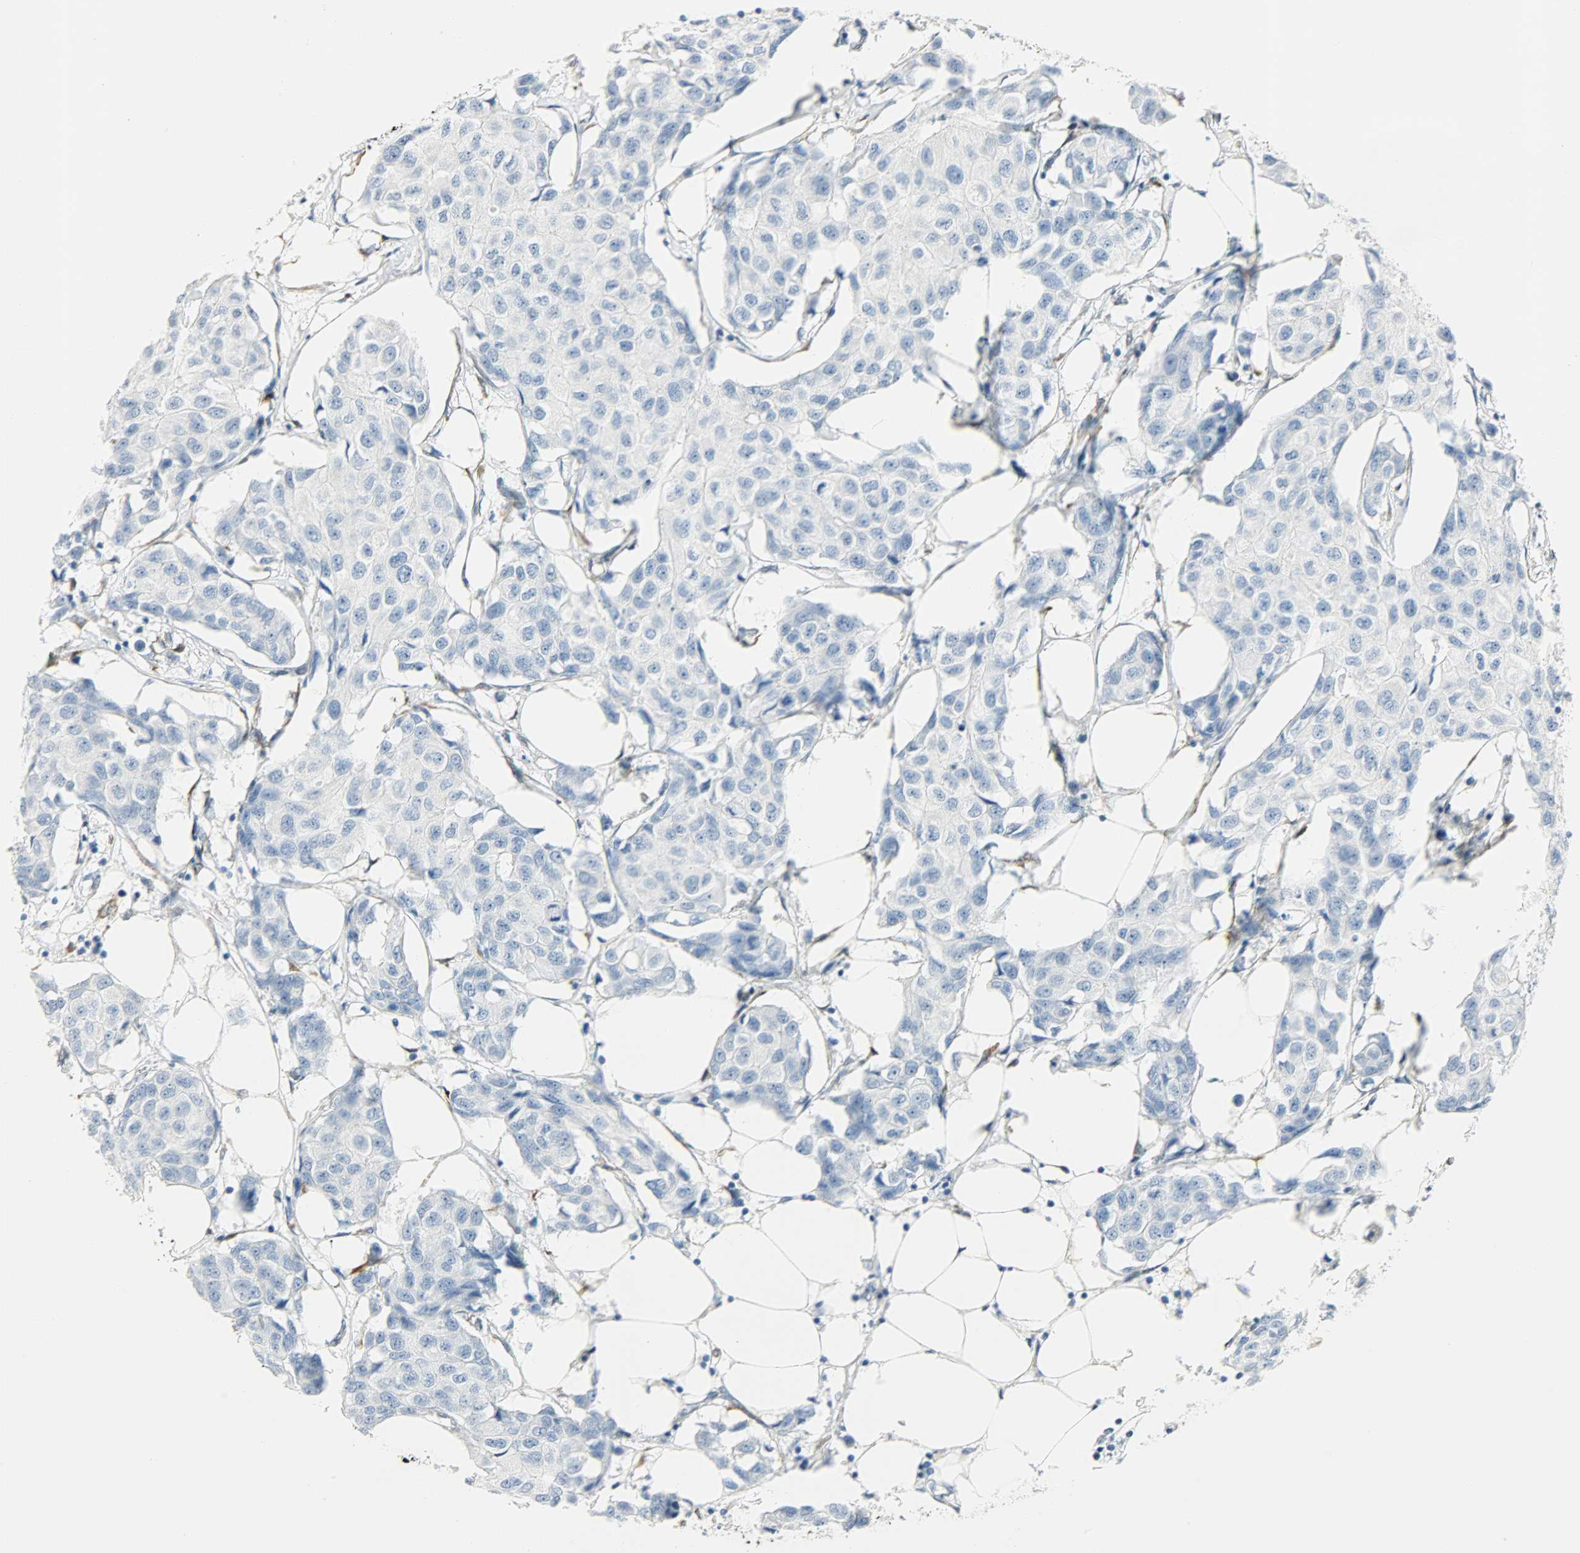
{"staining": {"intensity": "negative", "quantity": "none", "location": "none"}, "tissue": "breast cancer", "cell_type": "Tumor cells", "image_type": "cancer", "snomed": [{"axis": "morphology", "description": "Duct carcinoma"}, {"axis": "topography", "description": "Breast"}], "caption": "Breast cancer was stained to show a protein in brown. There is no significant staining in tumor cells. (DAB IHC with hematoxylin counter stain).", "gene": "PKD2", "patient": {"sex": "female", "age": 80}}